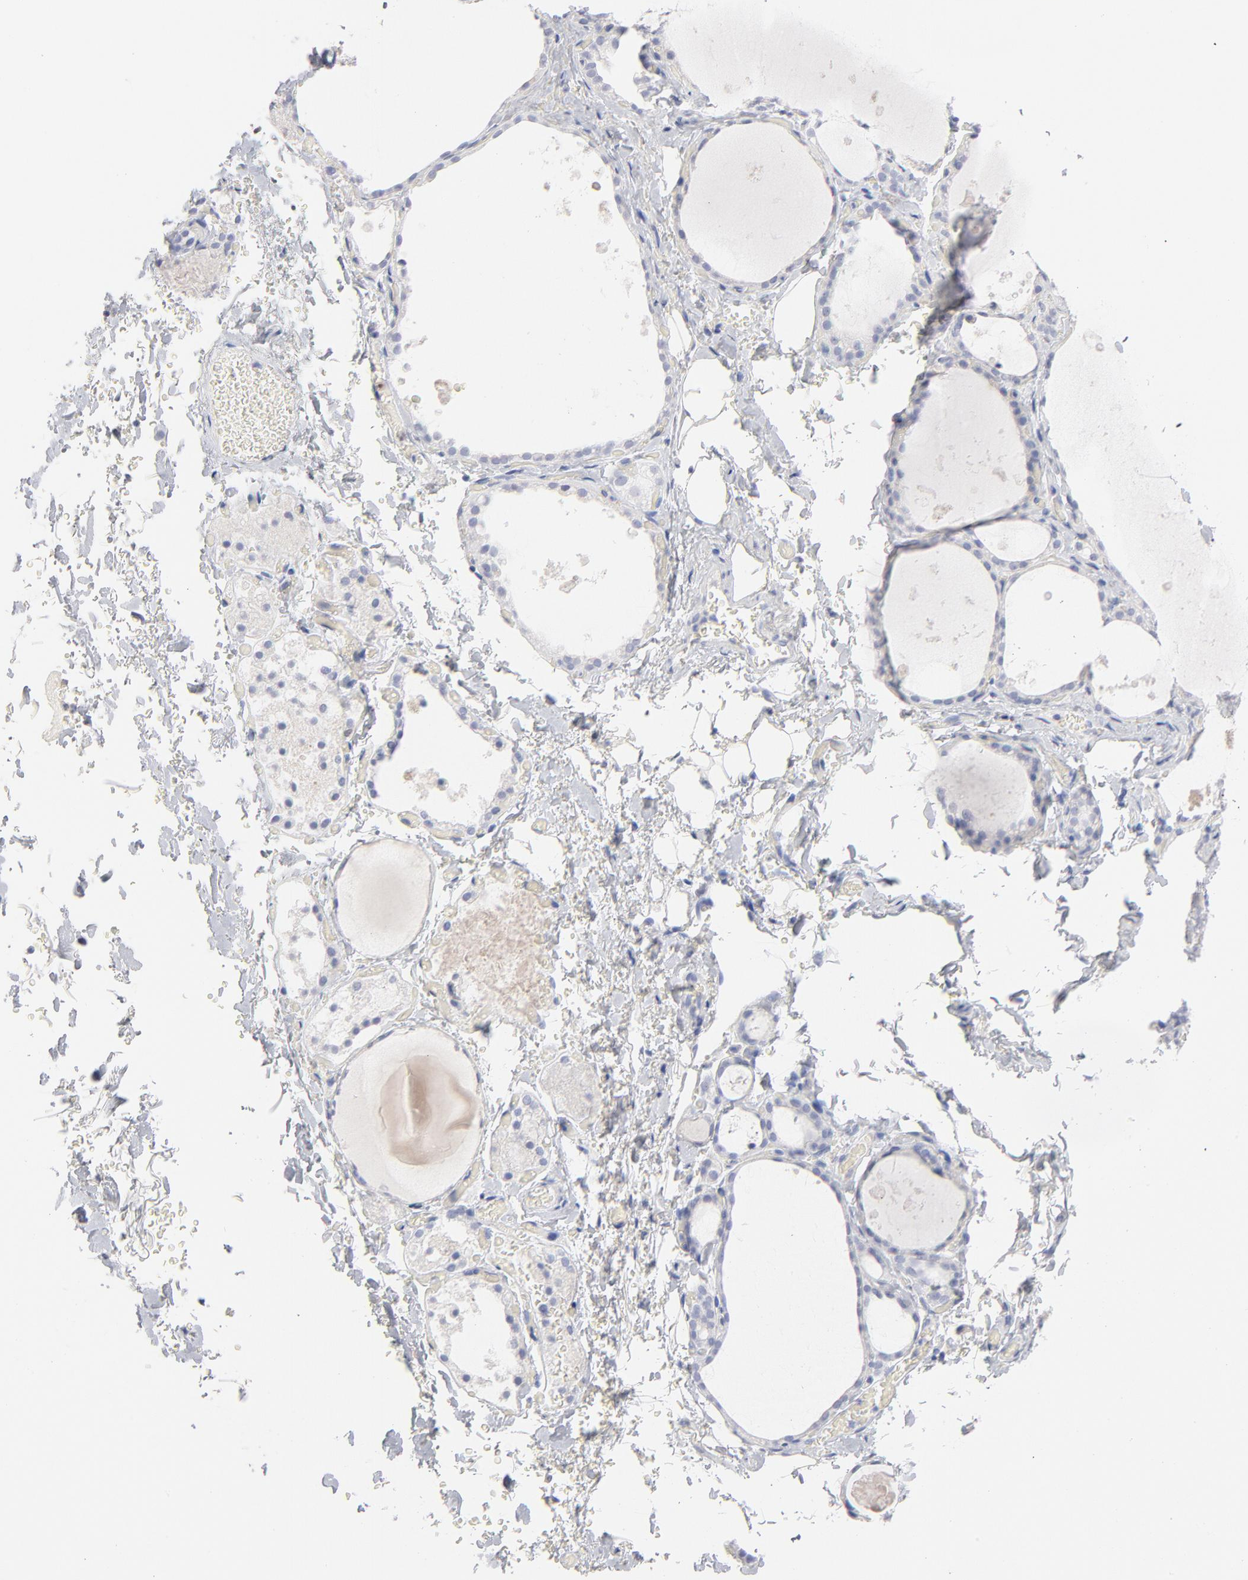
{"staining": {"intensity": "strong", "quantity": "<25%", "location": "nuclear"}, "tissue": "thyroid gland", "cell_type": "Glandular cells", "image_type": "normal", "snomed": [{"axis": "morphology", "description": "Normal tissue, NOS"}, {"axis": "topography", "description": "Thyroid gland"}], "caption": "Immunohistochemical staining of normal human thyroid gland reveals <25% levels of strong nuclear protein positivity in about <25% of glandular cells.", "gene": "MCM7", "patient": {"sex": "male", "age": 61}}